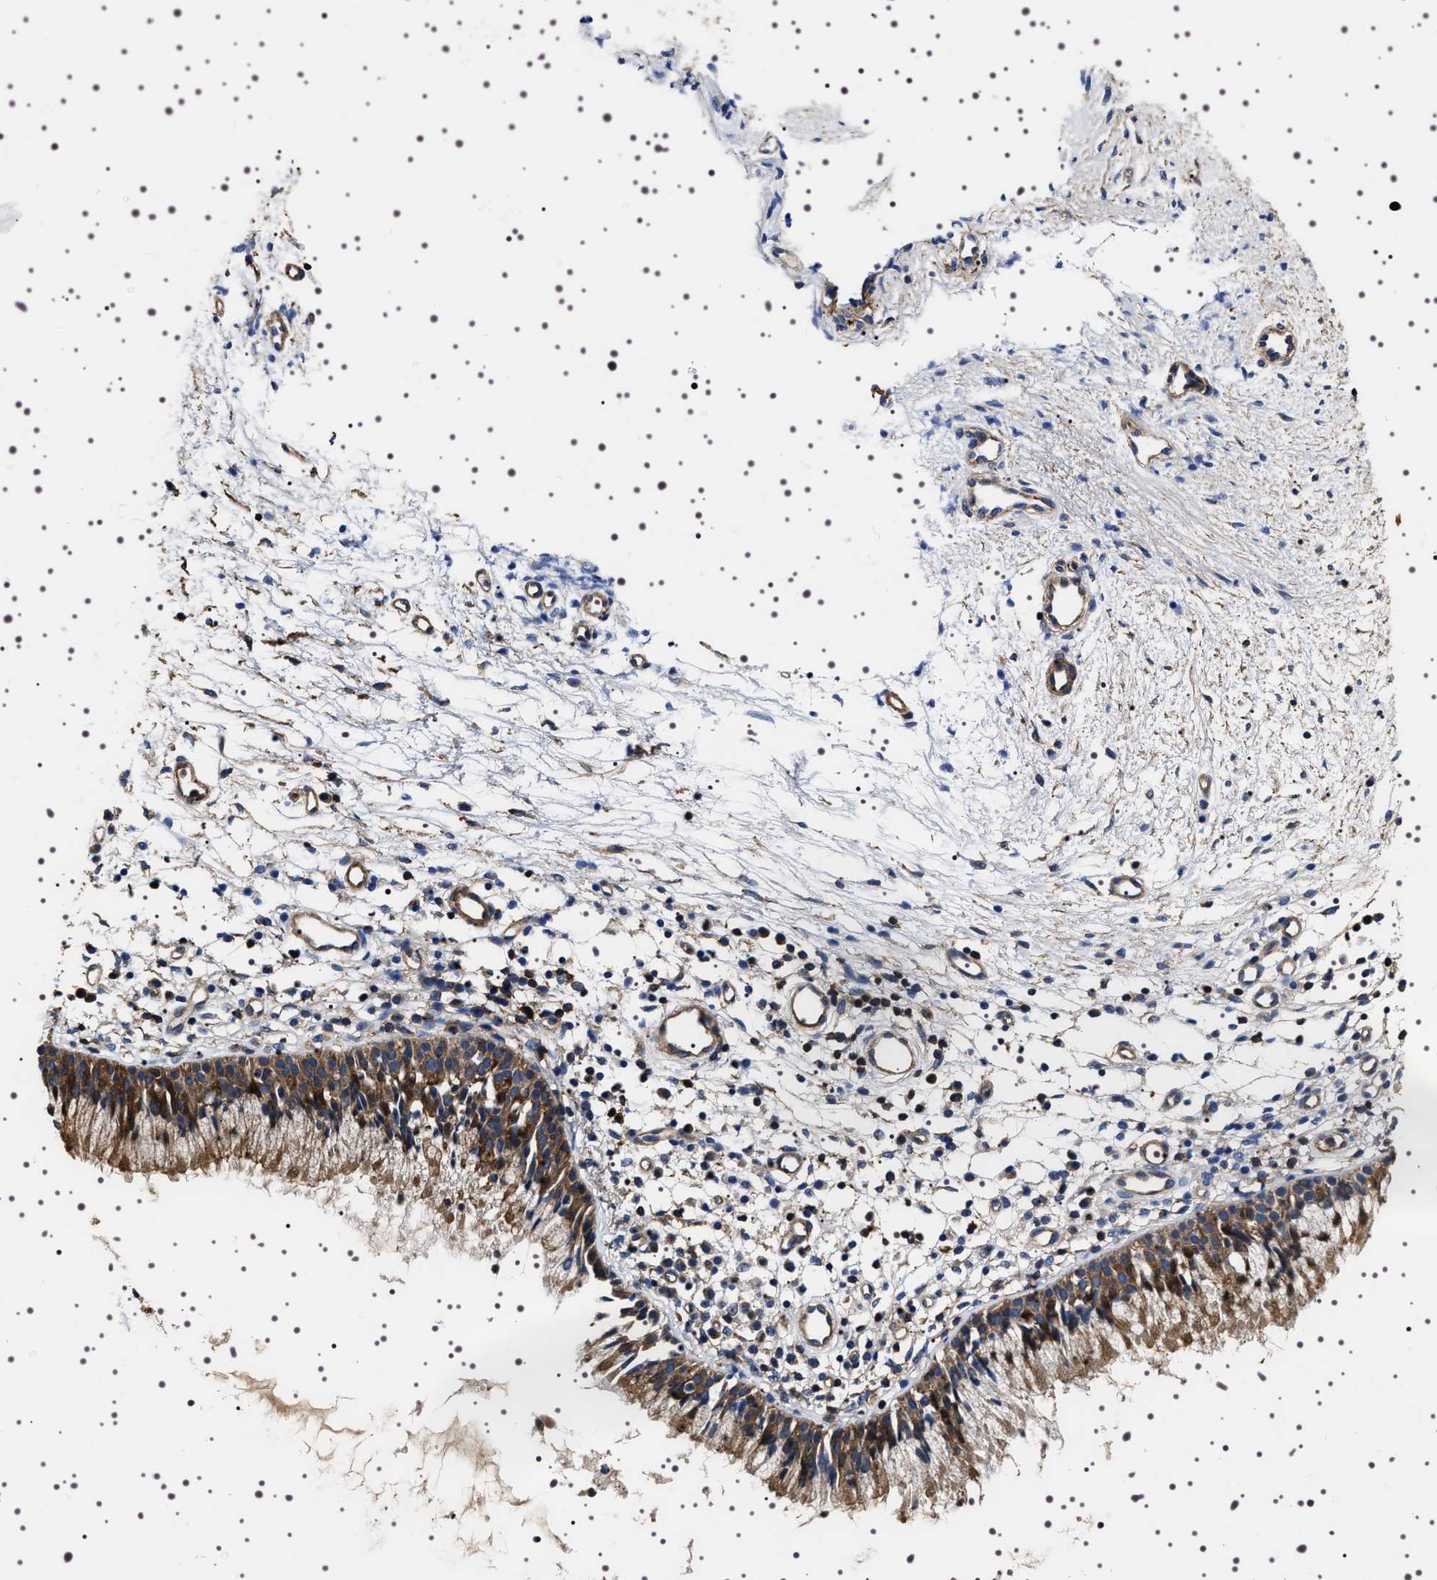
{"staining": {"intensity": "moderate", "quantity": ">75%", "location": "cytoplasmic/membranous"}, "tissue": "nasopharynx", "cell_type": "Respiratory epithelial cells", "image_type": "normal", "snomed": [{"axis": "morphology", "description": "Normal tissue, NOS"}, {"axis": "topography", "description": "Nasopharynx"}], "caption": "The immunohistochemical stain labels moderate cytoplasmic/membranous expression in respiratory epithelial cells of unremarkable nasopharynx. (Brightfield microscopy of DAB IHC at high magnification).", "gene": "WDR1", "patient": {"sex": "male", "age": 21}}